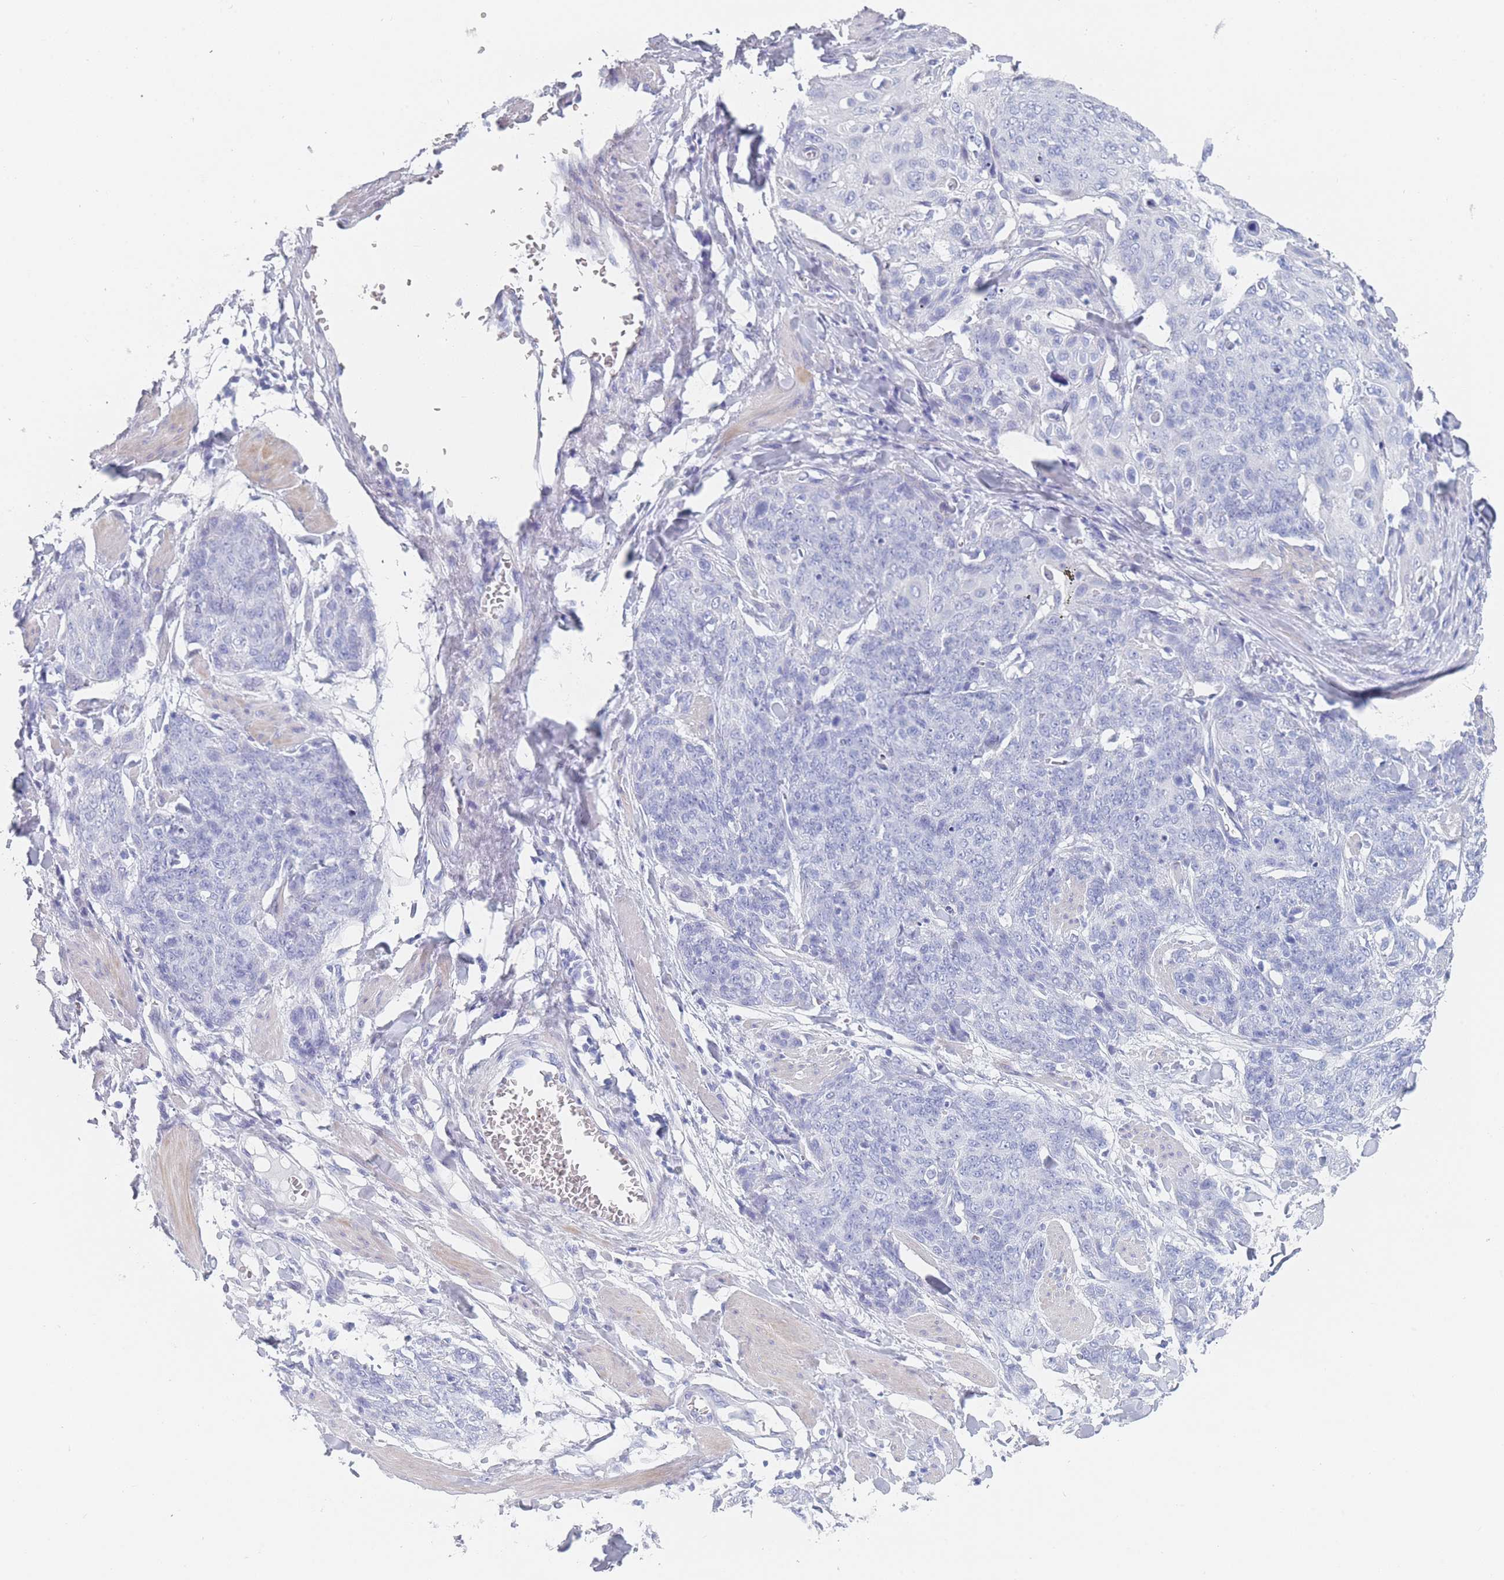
{"staining": {"intensity": "negative", "quantity": "none", "location": "none"}, "tissue": "skin cancer", "cell_type": "Tumor cells", "image_type": "cancer", "snomed": [{"axis": "morphology", "description": "Squamous cell carcinoma, NOS"}, {"axis": "topography", "description": "Skin"}, {"axis": "topography", "description": "Vulva"}], "caption": "This image is of squamous cell carcinoma (skin) stained with IHC to label a protein in brown with the nuclei are counter-stained blue. There is no staining in tumor cells. The staining was performed using DAB (3,3'-diaminobenzidine) to visualize the protein expression in brown, while the nuclei were stained in blue with hematoxylin (Magnification: 20x).", "gene": "OR5D16", "patient": {"sex": "female", "age": 85}}